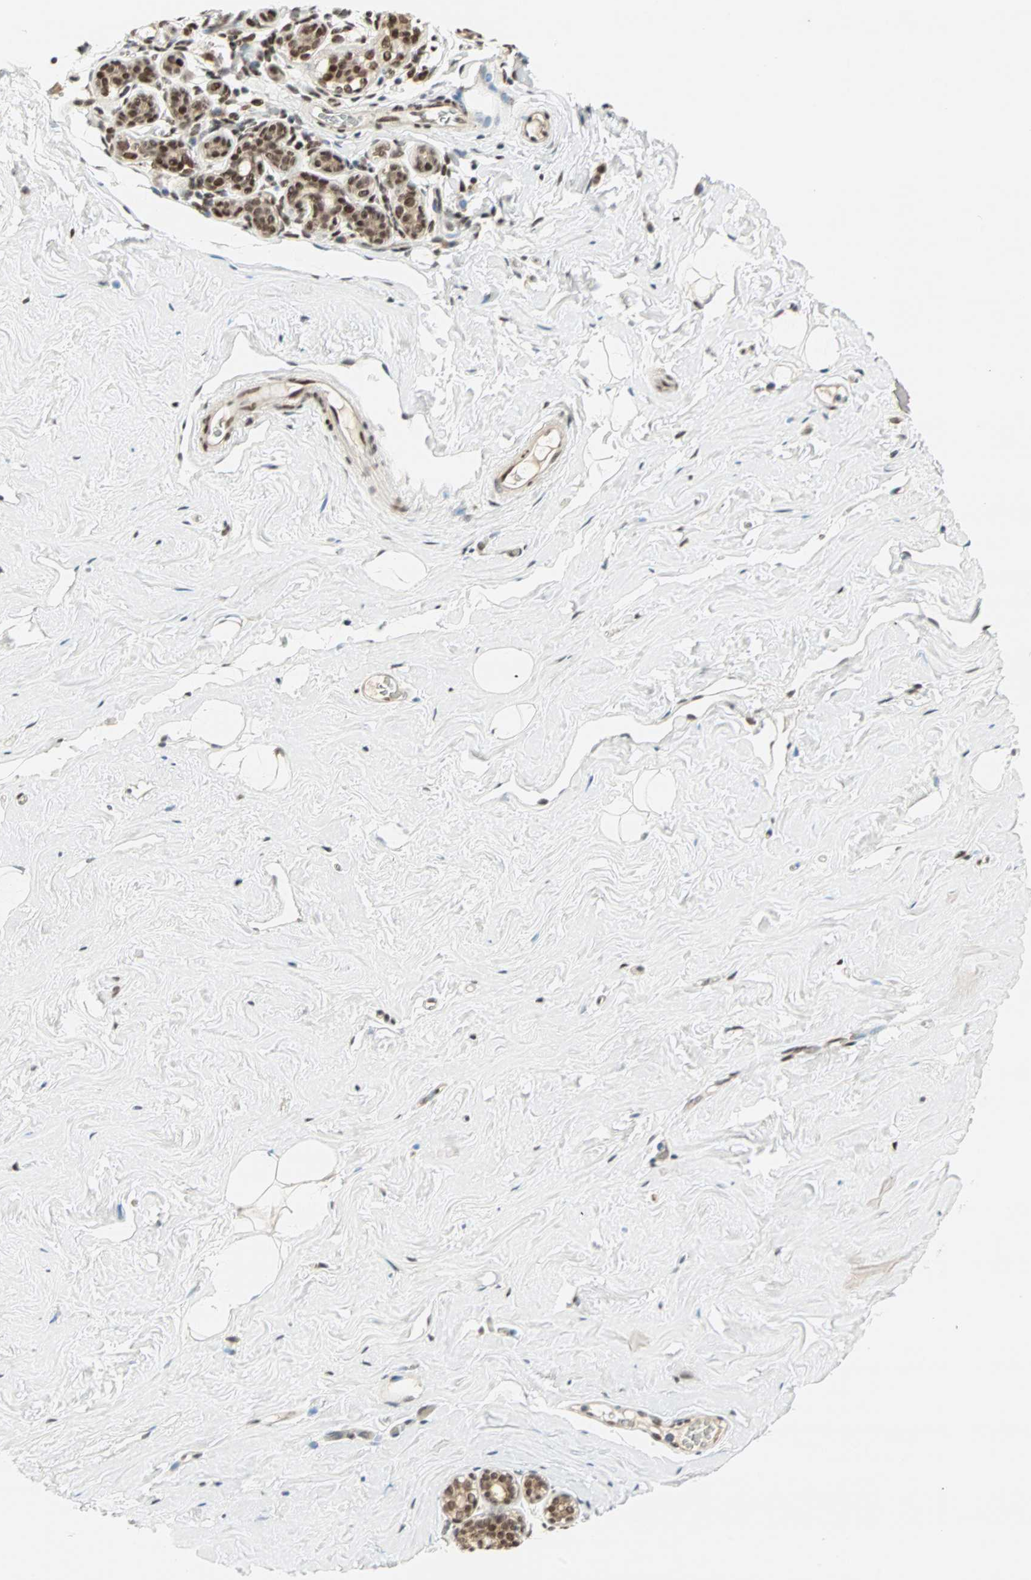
{"staining": {"intensity": "moderate", "quantity": ">75%", "location": "nuclear"}, "tissue": "breast", "cell_type": "Adipocytes", "image_type": "normal", "snomed": [{"axis": "morphology", "description": "Normal tissue, NOS"}, {"axis": "topography", "description": "Breast"}], "caption": "The photomicrograph shows immunohistochemical staining of benign breast. There is moderate nuclear positivity is seen in about >75% of adipocytes. The protein of interest is stained brown, and the nuclei are stained in blue (DAB IHC with brightfield microscopy, high magnification).", "gene": "BLM", "patient": {"sex": "female", "age": 75}}